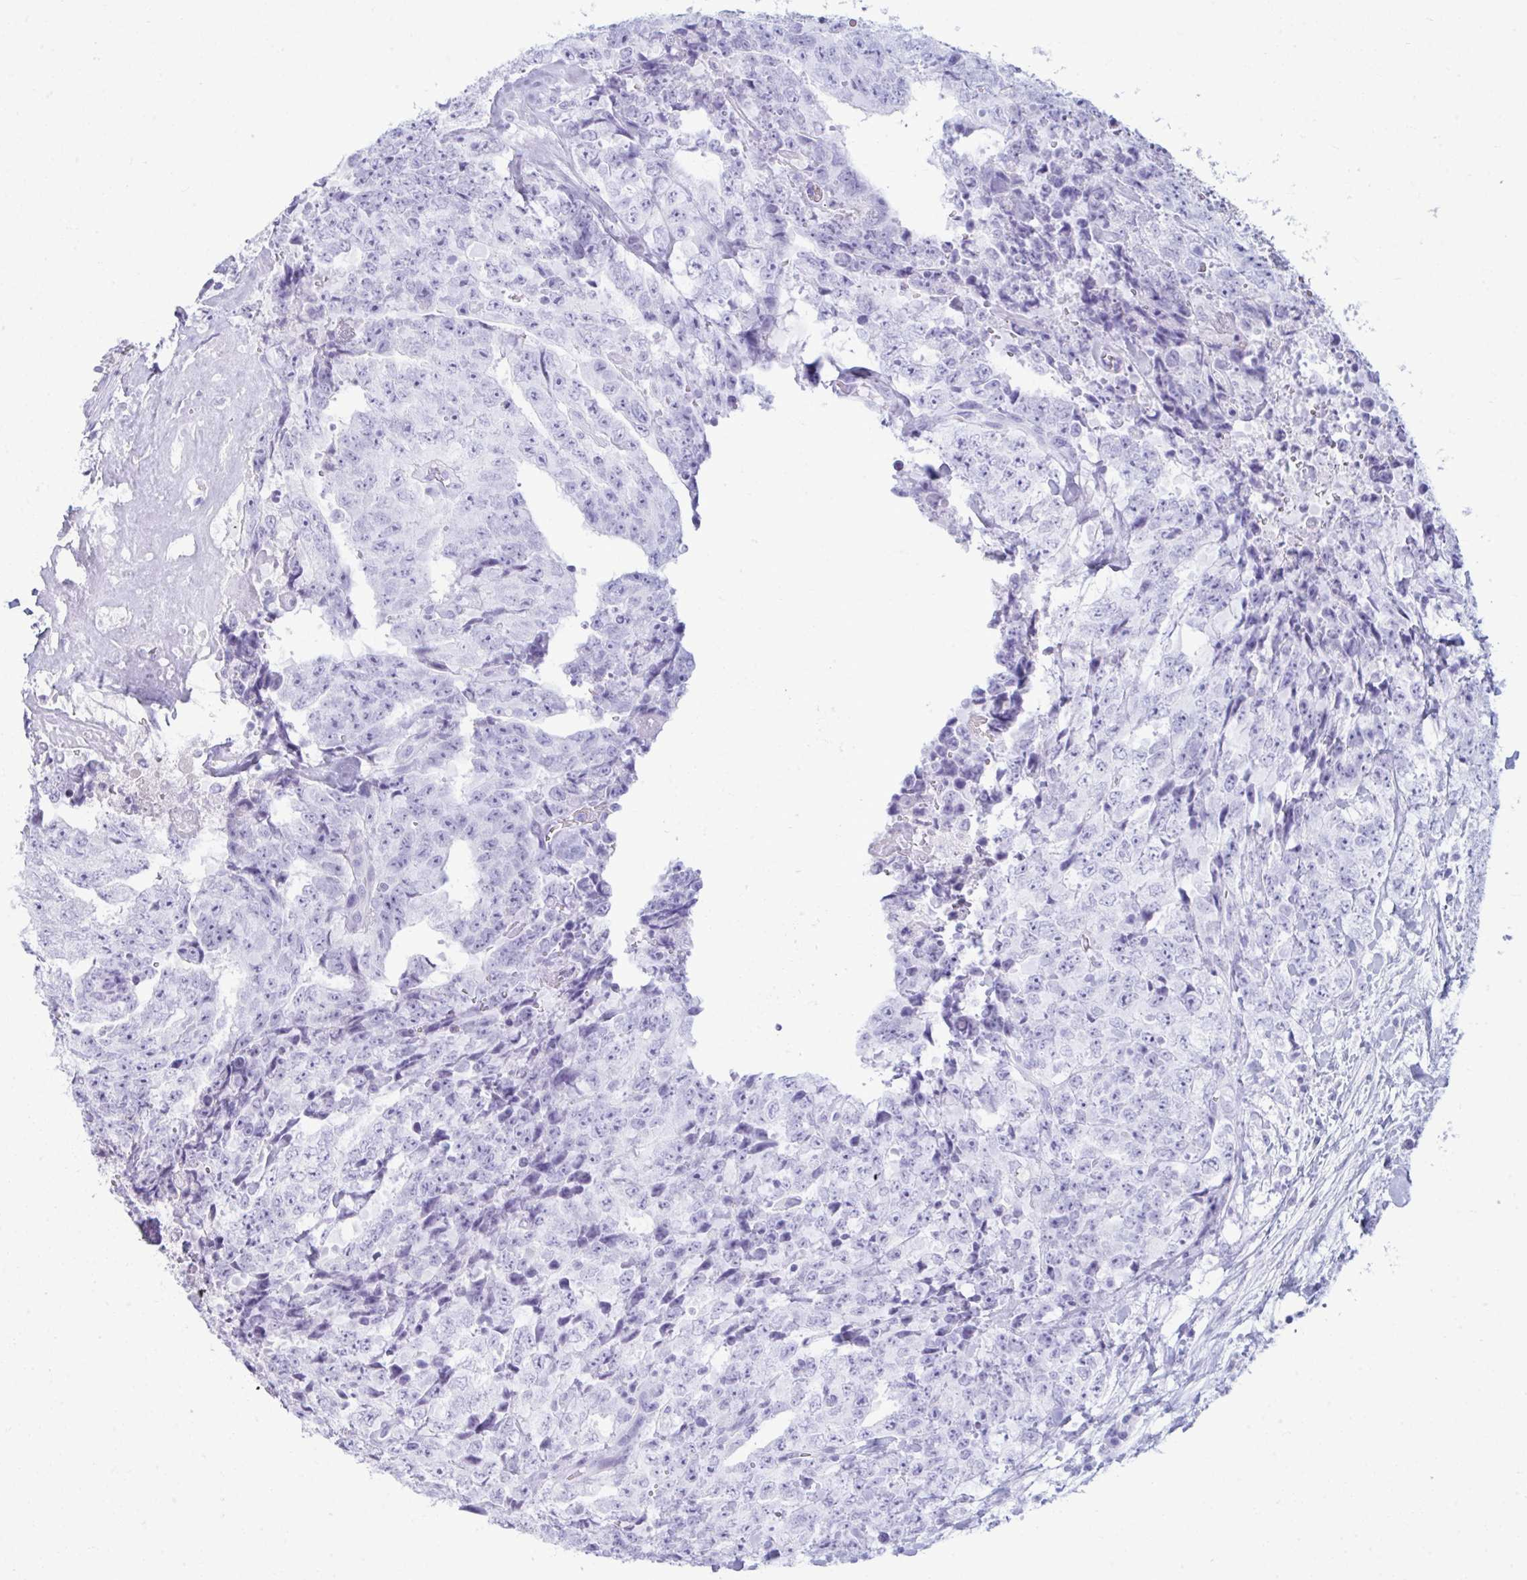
{"staining": {"intensity": "negative", "quantity": "none", "location": "none"}, "tissue": "testis cancer", "cell_type": "Tumor cells", "image_type": "cancer", "snomed": [{"axis": "morphology", "description": "Carcinoma, Embryonal, NOS"}, {"axis": "topography", "description": "Testis"}], "caption": "High magnification brightfield microscopy of embryonal carcinoma (testis) stained with DAB (brown) and counterstained with hematoxylin (blue): tumor cells show no significant positivity. (DAB (3,3'-diaminobenzidine) immunohistochemistry (IHC) visualized using brightfield microscopy, high magnification).", "gene": "ANKRD60", "patient": {"sex": "male", "age": 24}}